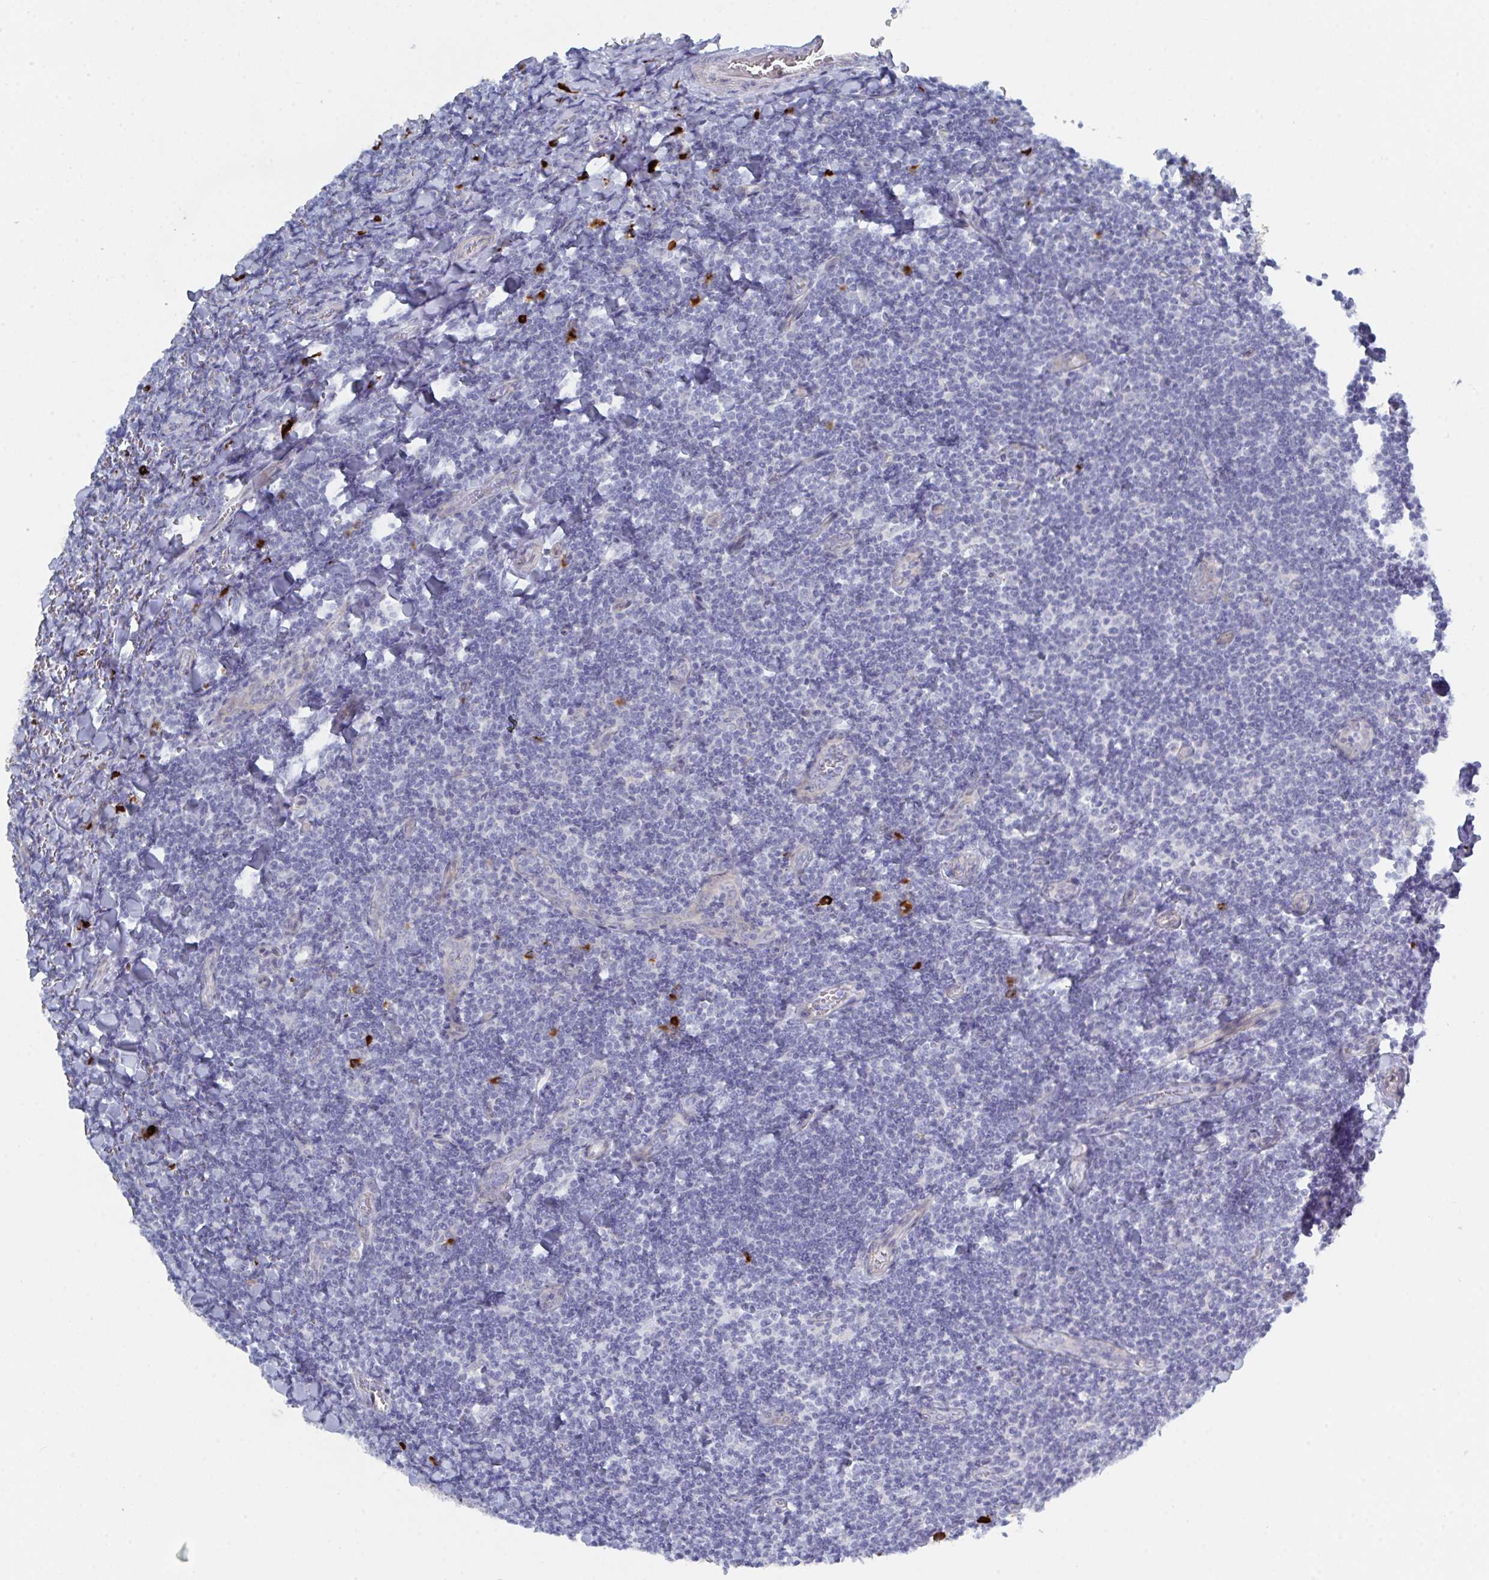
{"staining": {"intensity": "negative", "quantity": "none", "location": "none"}, "tissue": "tonsil", "cell_type": "Germinal center cells", "image_type": "normal", "snomed": [{"axis": "morphology", "description": "Normal tissue, NOS"}, {"axis": "topography", "description": "Tonsil"}], "caption": "Immunohistochemistry (IHC) of benign human tonsil reveals no expression in germinal center cells.", "gene": "ZNF684", "patient": {"sex": "male", "age": 27}}